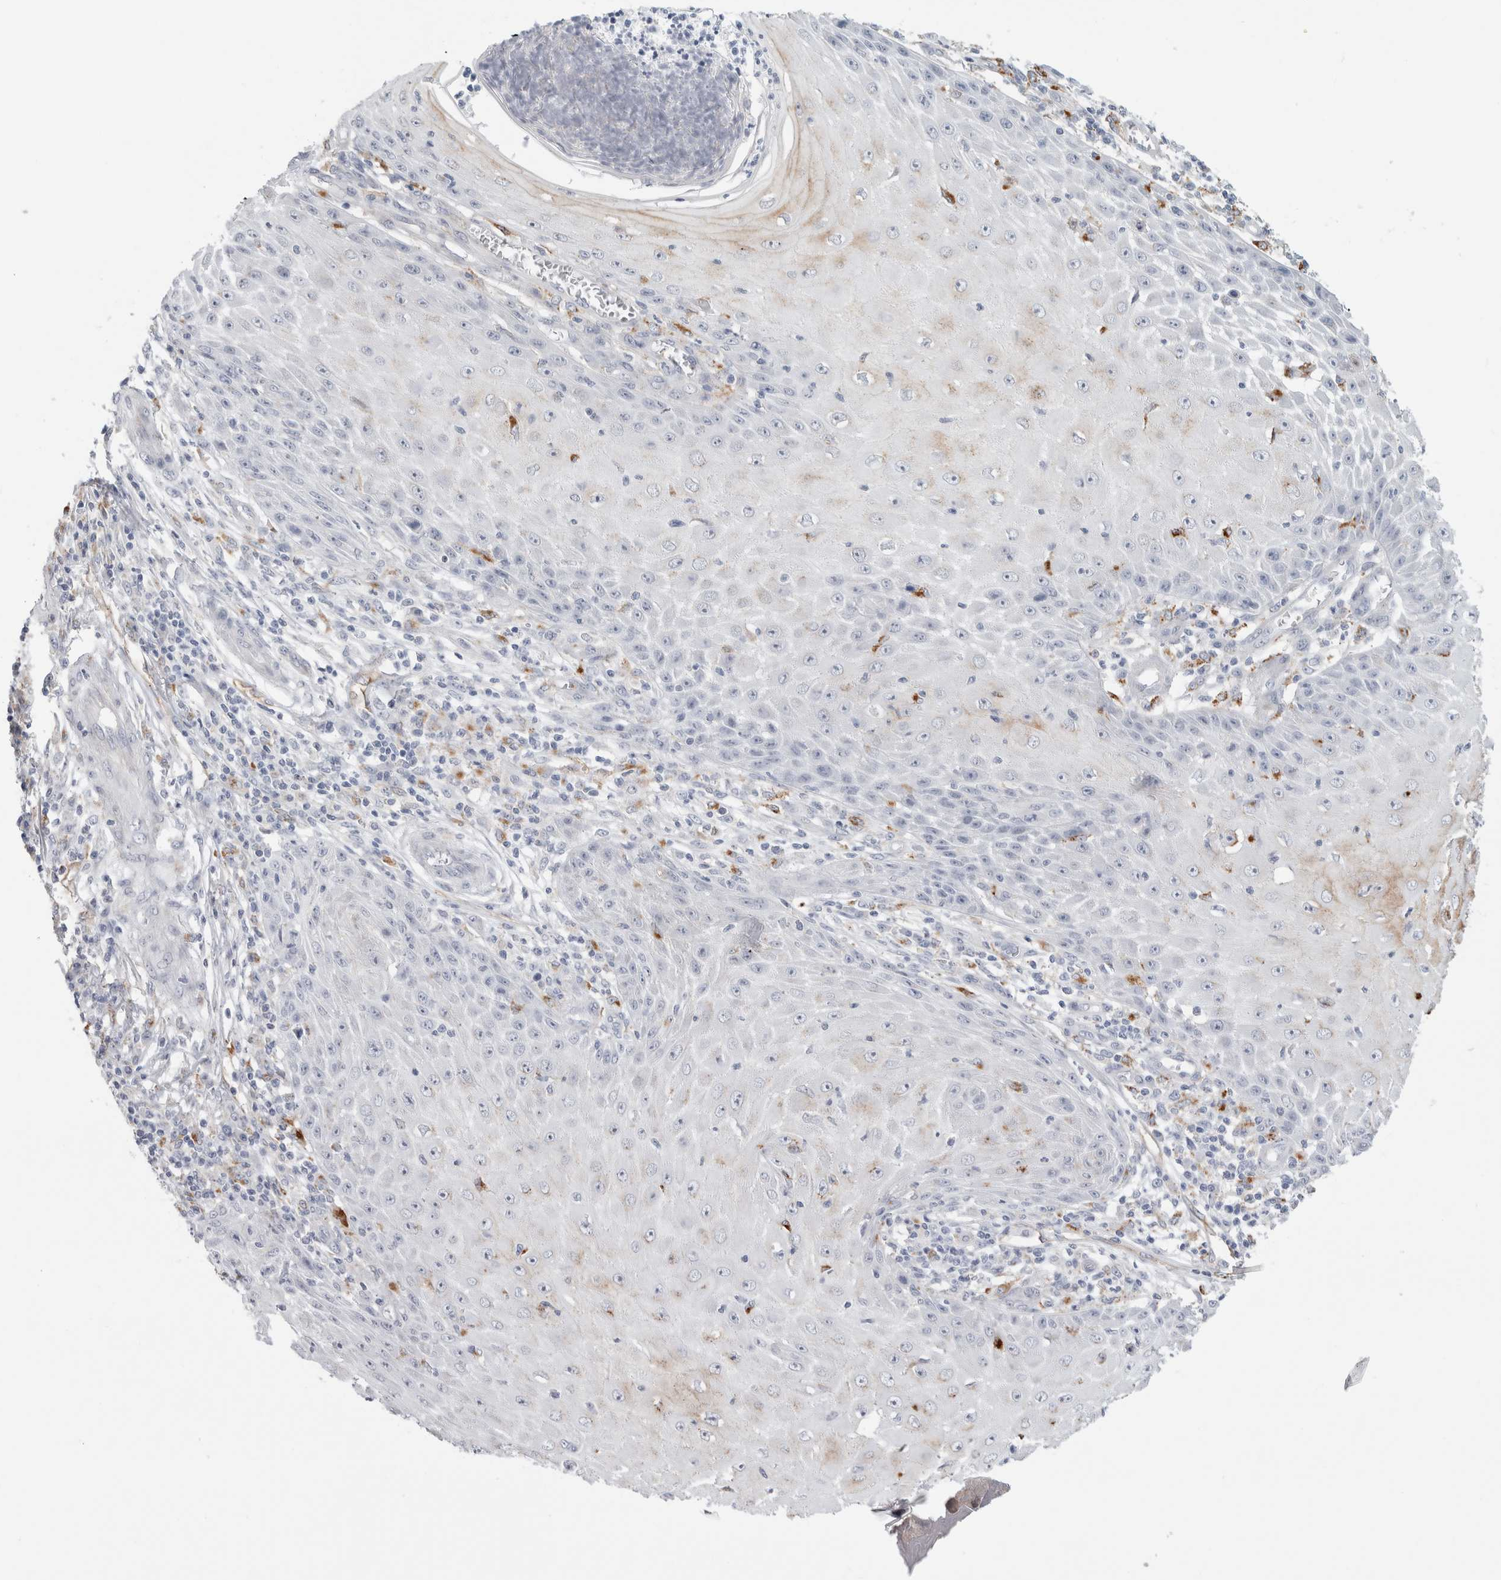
{"staining": {"intensity": "negative", "quantity": "none", "location": "none"}, "tissue": "skin cancer", "cell_type": "Tumor cells", "image_type": "cancer", "snomed": [{"axis": "morphology", "description": "Squamous cell carcinoma, NOS"}, {"axis": "topography", "description": "Skin"}], "caption": "Tumor cells show no significant staining in skin cancer.", "gene": "ANKMY1", "patient": {"sex": "female", "age": 73}}